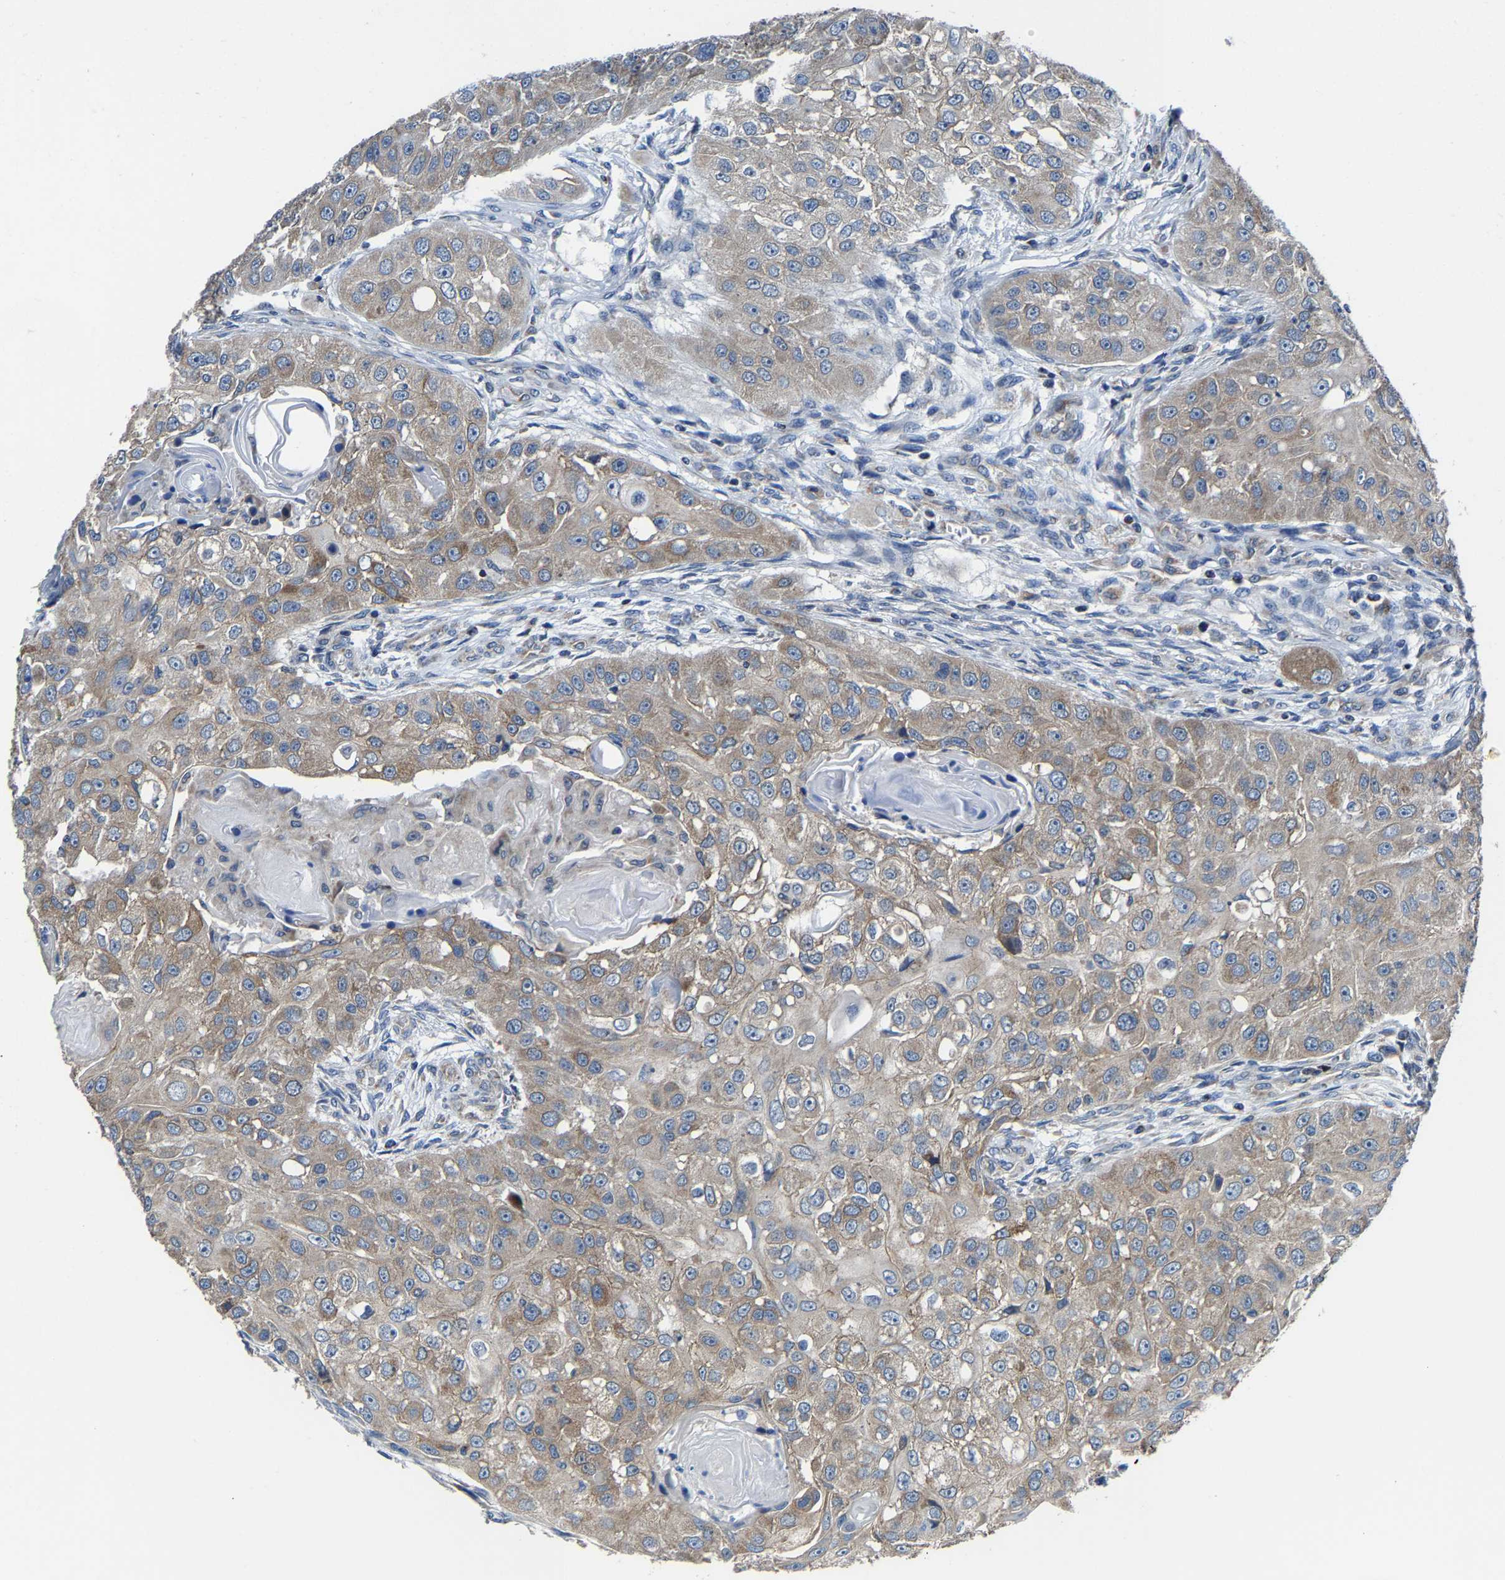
{"staining": {"intensity": "moderate", "quantity": ">75%", "location": "cytoplasmic/membranous"}, "tissue": "head and neck cancer", "cell_type": "Tumor cells", "image_type": "cancer", "snomed": [{"axis": "morphology", "description": "Normal tissue, NOS"}, {"axis": "morphology", "description": "Squamous cell carcinoma, NOS"}, {"axis": "topography", "description": "Skeletal muscle"}, {"axis": "topography", "description": "Head-Neck"}], "caption": "Protein expression analysis of human head and neck cancer reveals moderate cytoplasmic/membranous positivity in approximately >75% of tumor cells. (IHC, brightfield microscopy, high magnification).", "gene": "AGK", "patient": {"sex": "male", "age": 51}}